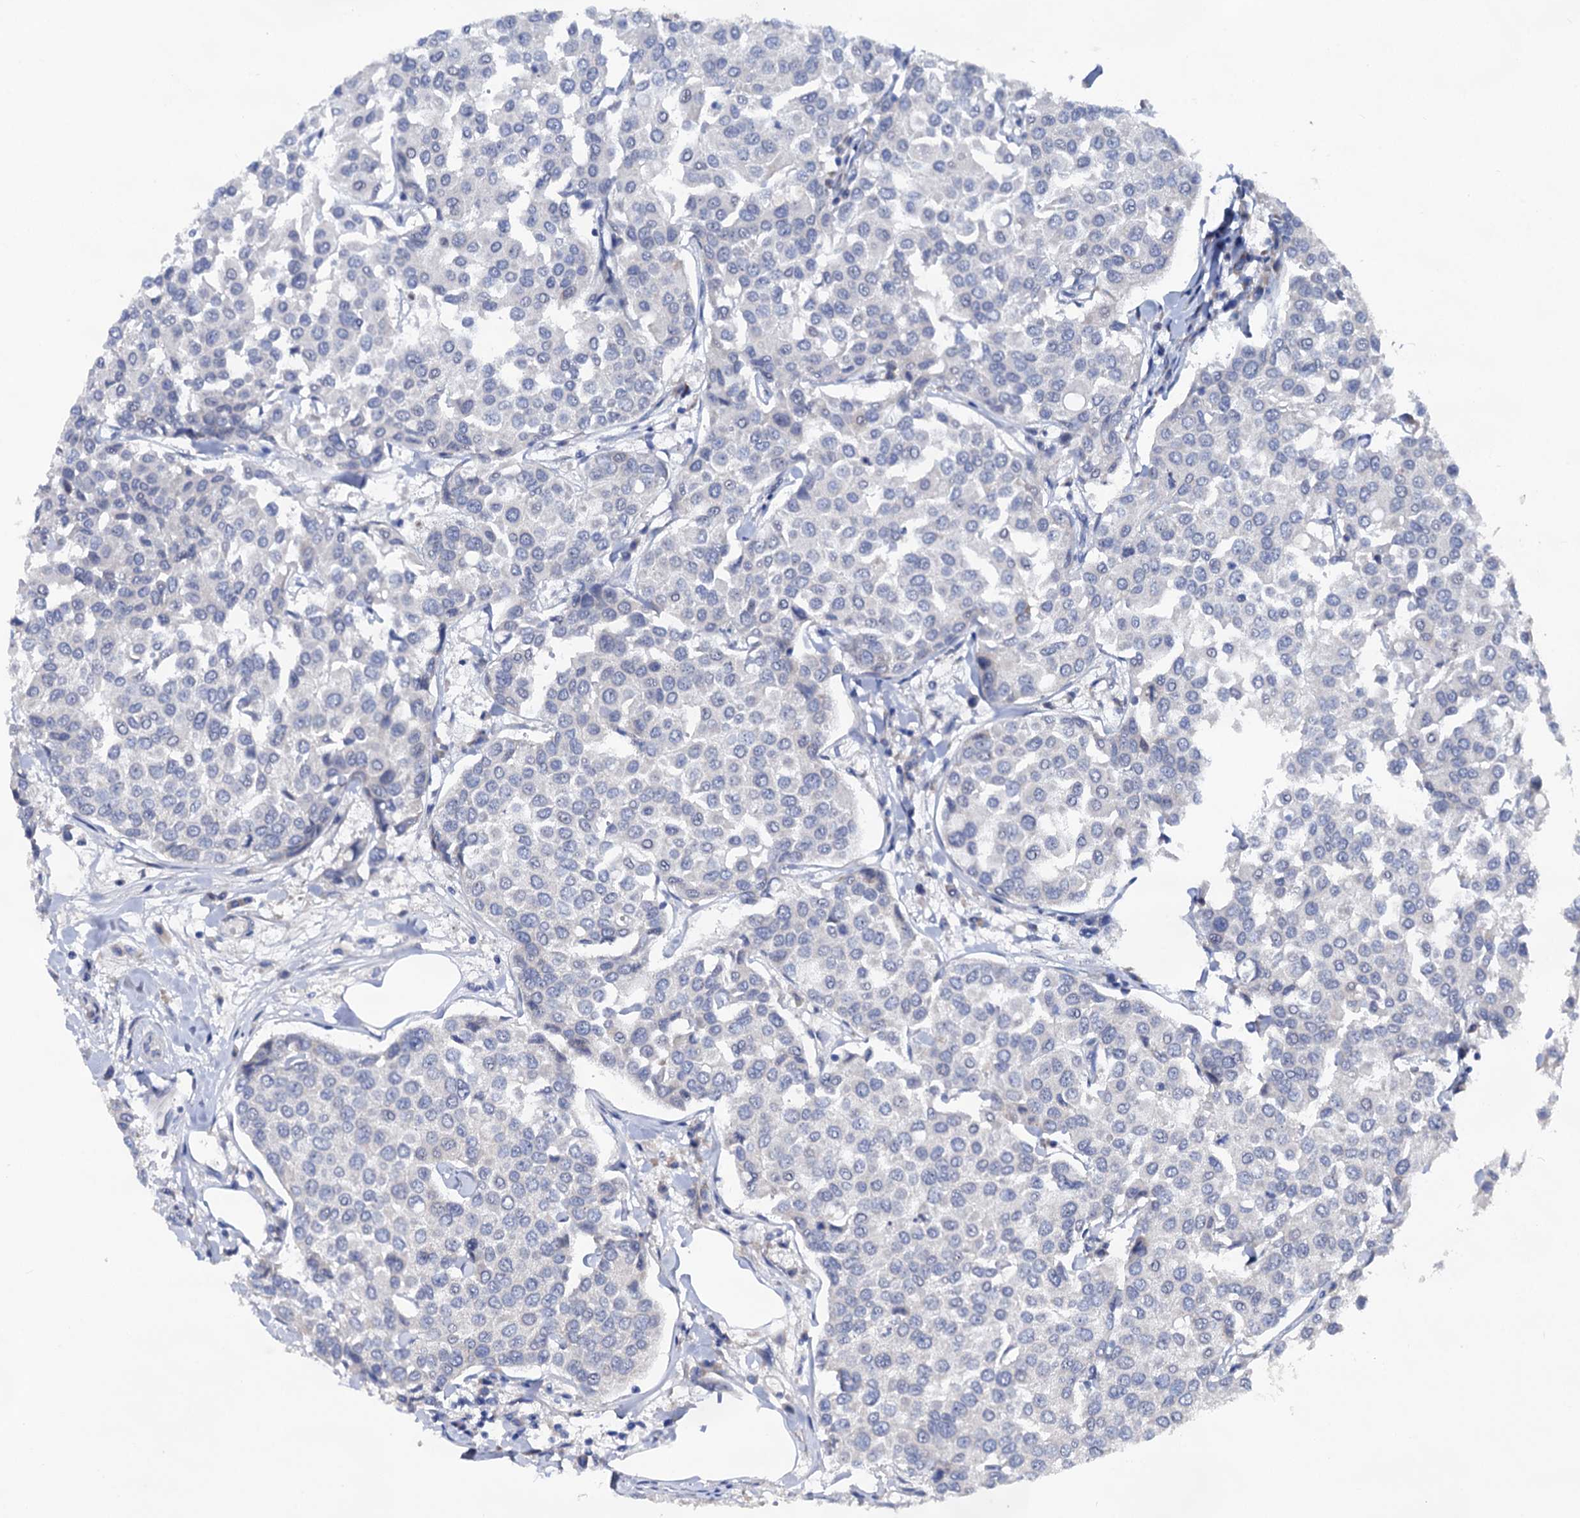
{"staining": {"intensity": "negative", "quantity": "none", "location": "none"}, "tissue": "breast cancer", "cell_type": "Tumor cells", "image_type": "cancer", "snomed": [{"axis": "morphology", "description": "Duct carcinoma"}, {"axis": "topography", "description": "Breast"}], "caption": "IHC of human breast cancer shows no staining in tumor cells. (Brightfield microscopy of DAB (3,3'-diaminobenzidine) immunohistochemistry (IHC) at high magnification).", "gene": "CAPRIN2", "patient": {"sex": "female", "age": 55}}